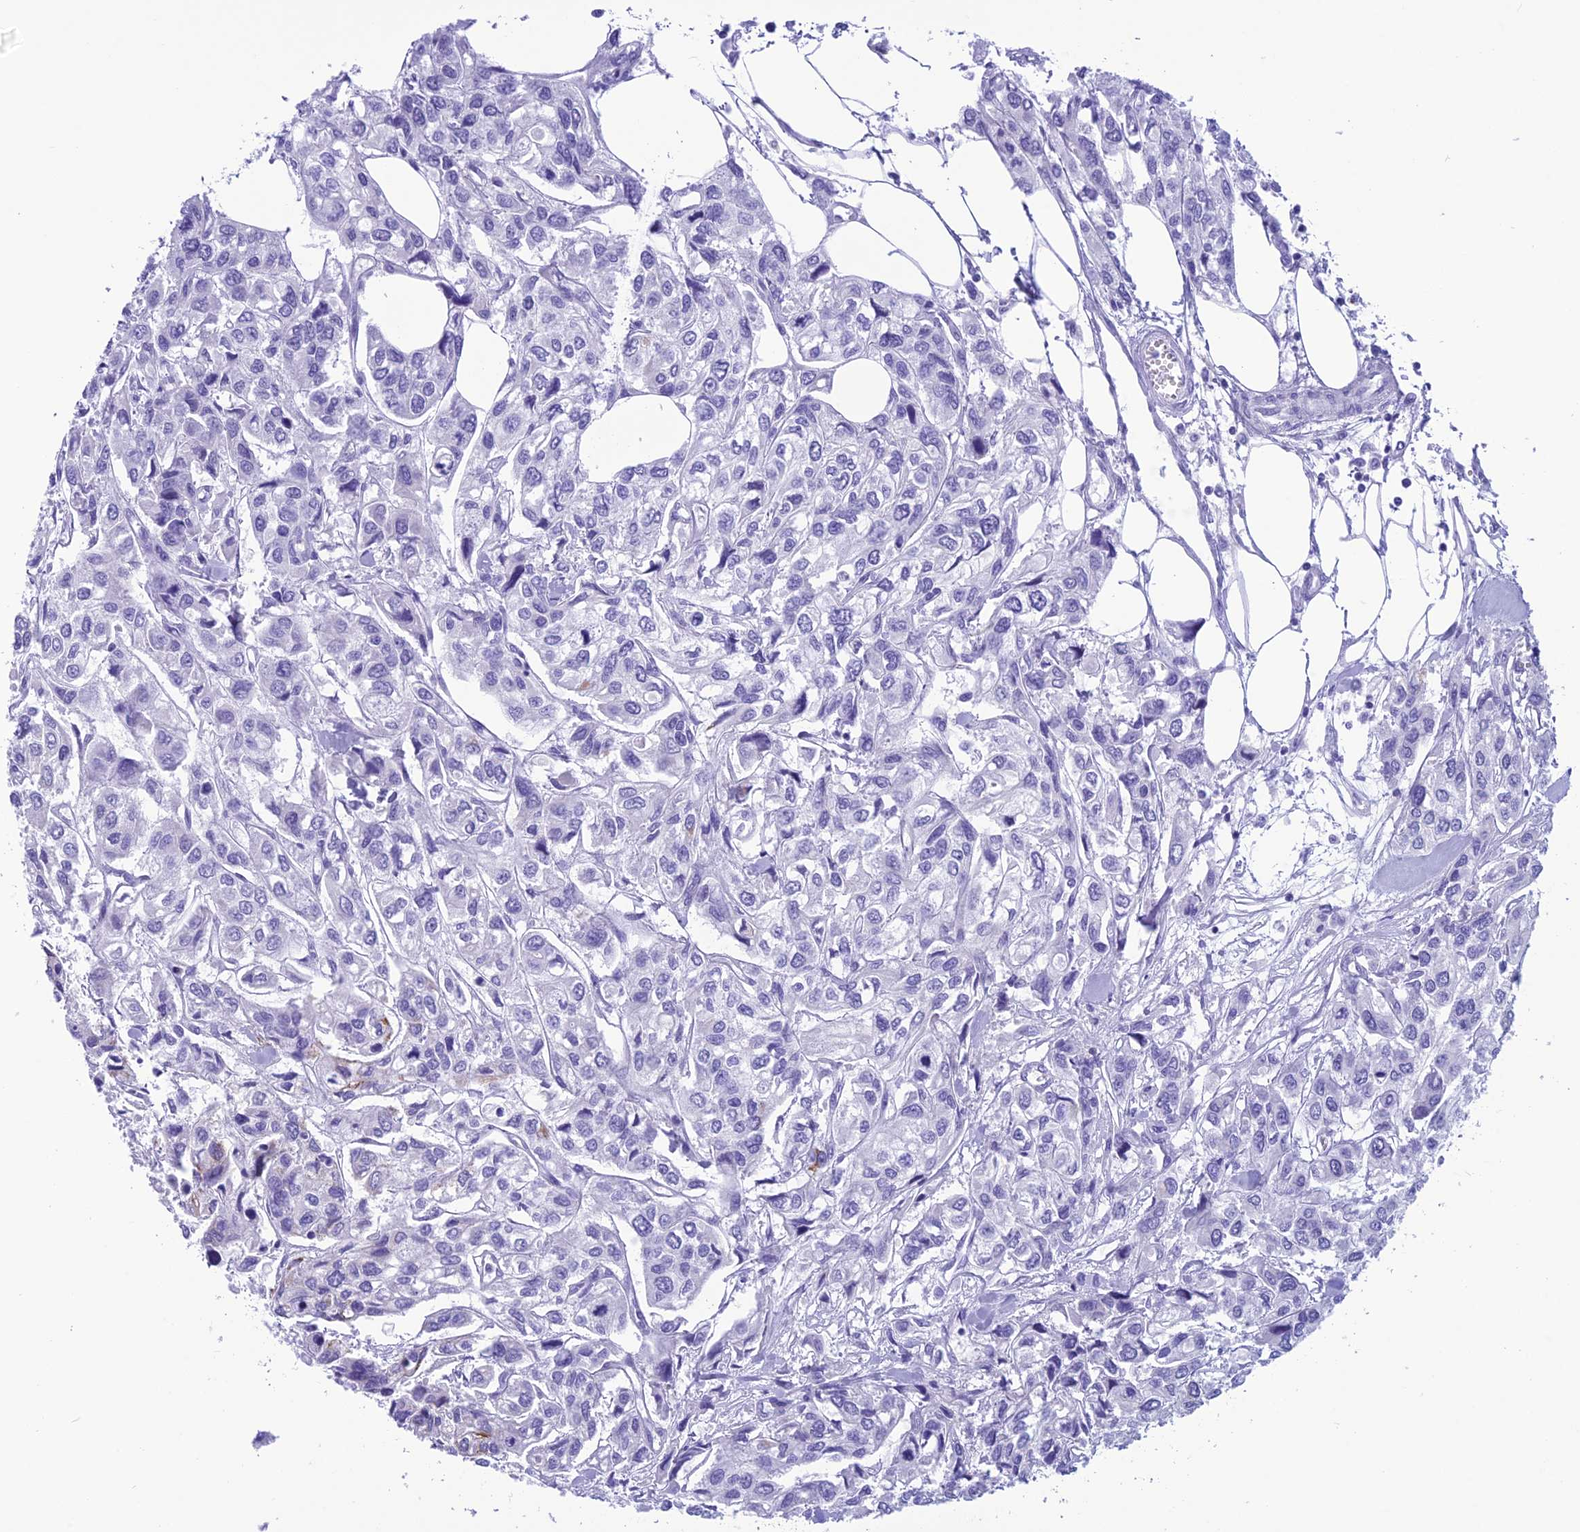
{"staining": {"intensity": "negative", "quantity": "none", "location": "none"}, "tissue": "urothelial cancer", "cell_type": "Tumor cells", "image_type": "cancer", "snomed": [{"axis": "morphology", "description": "Urothelial carcinoma, High grade"}, {"axis": "topography", "description": "Urinary bladder"}], "caption": "Micrograph shows no protein expression in tumor cells of urothelial carcinoma (high-grade) tissue. (DAB (3,3'-diaminobenzidine) IHC with hematoxylin counter stain).", "gene": "TRAM1L1", "patient": {"sex": "male", "age": 67}}